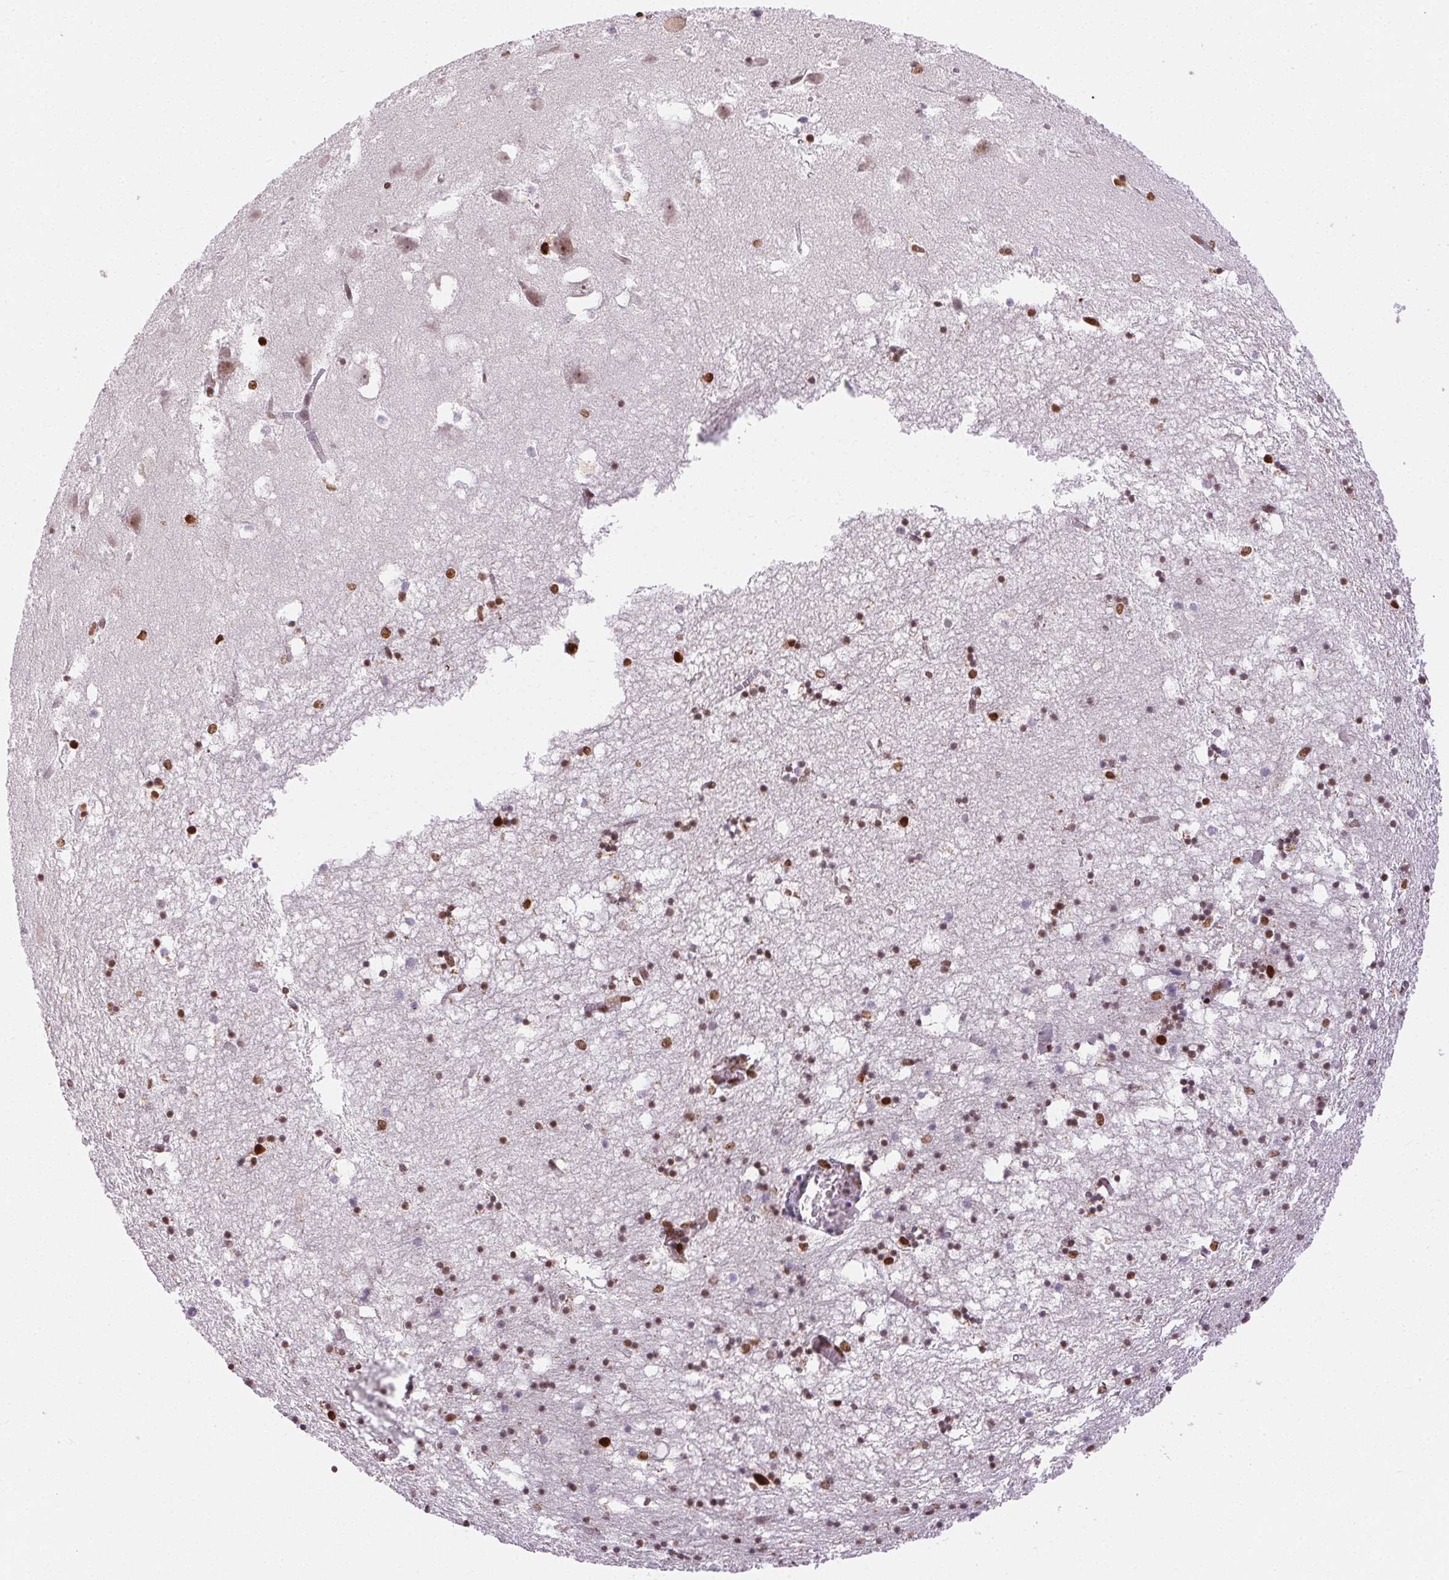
{"staining": {"intensity": "moderate", "quantity": "25%-75%", "location": "nuclear"}, "tissue": "hippocampus", "cell_type": "Glial cells", "image_type": "normal", "snomed": [{"axis": "morphology", "description": "Normal tissue, NOS"}, {"axis": "topography", "description": "Hippocampus"}], "caption": "Brown immunohistochemical staining in normal hippocampus exhibits moderate nuclear positivity in approximately 25%-75% of glial cells.", "gene": "ZNF80", "patient": {"sex": "male", "age": 58}}